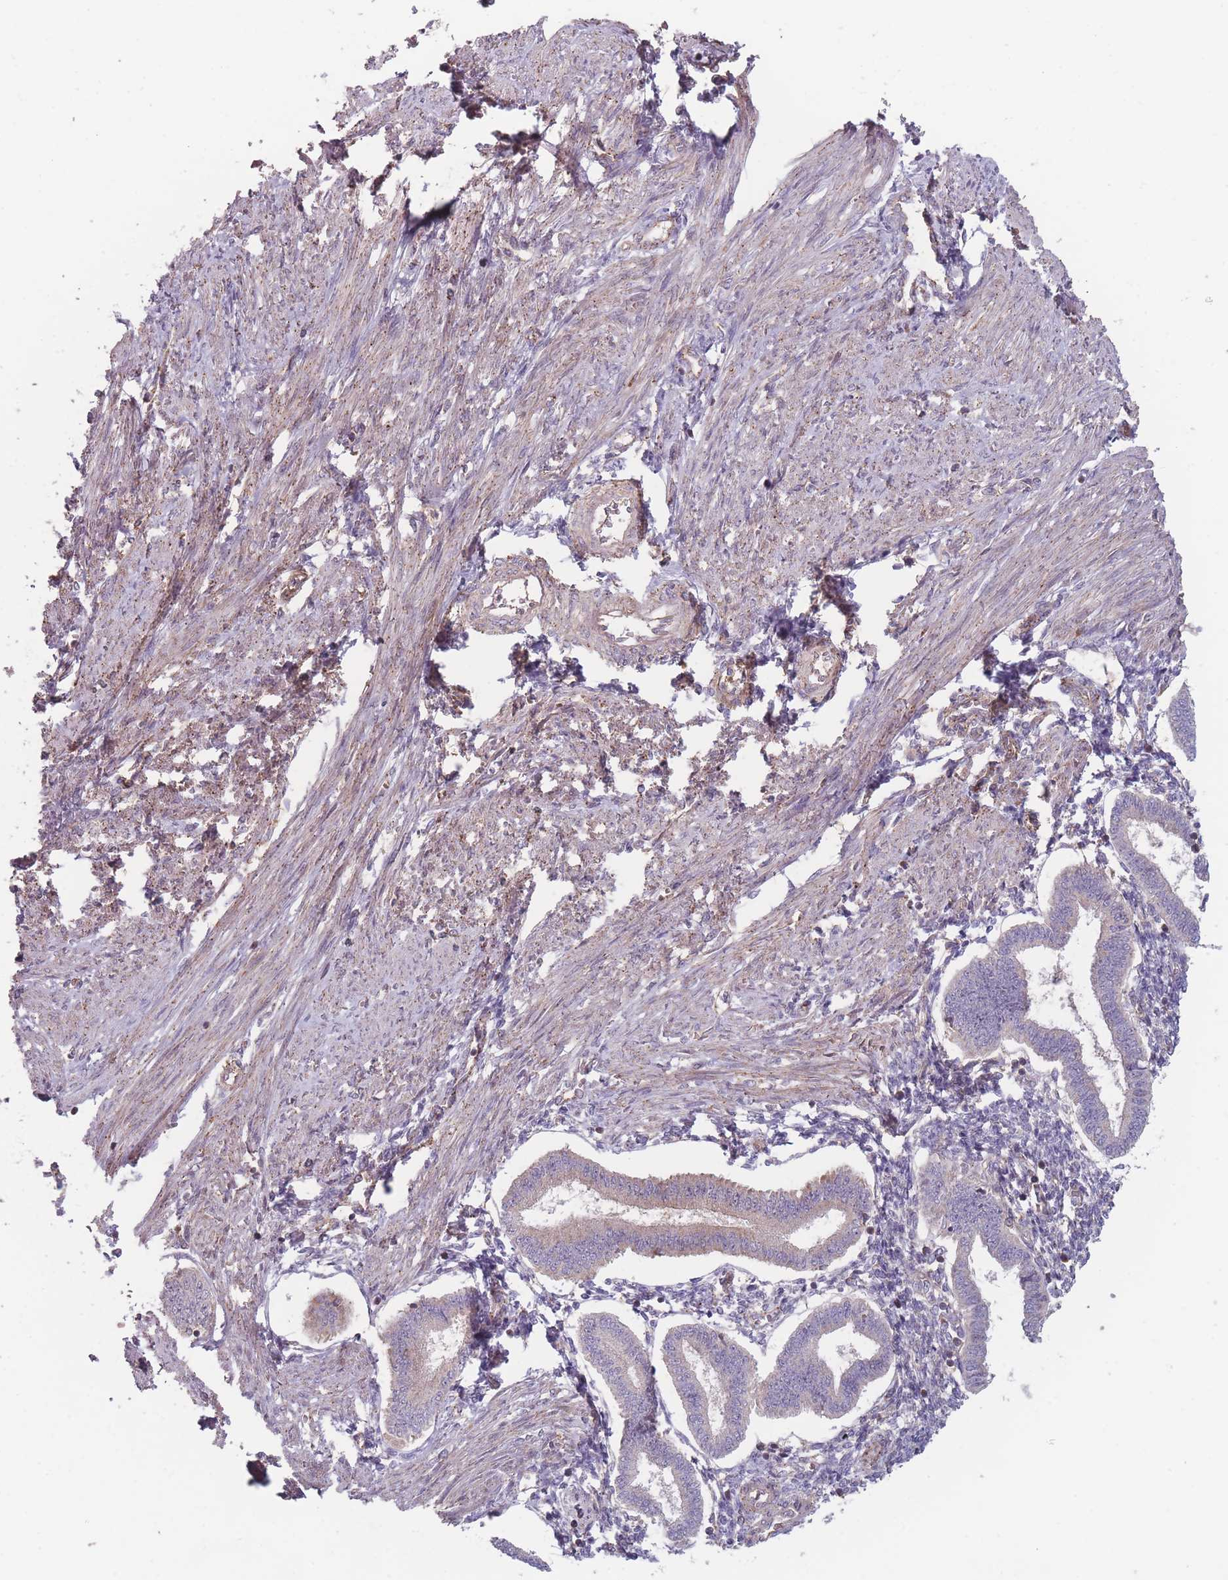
{"staining": {"intensity": "weak", "quantity": "25%-75%", "location": "cytoplasmic/membranous"}, "tissue": "endometrium", "cell_type": "Cells in endometrial stroma", "image_type": "normal", "snomed": [{"axis": "morphology", "description": "Normal tissue, NOS"}, {"axis": "topography", "description": "Endometrium"}], "caption": "Immunohistochemical staining of normal human endometrium exhibits 25%-75% levels of weak cytoplasmic/membranous protein positivity in about 25%-75% of cells in endometrial stroma.", "gene": "ATP5MGL", "patient": {"sex": "female", "age": 24}}